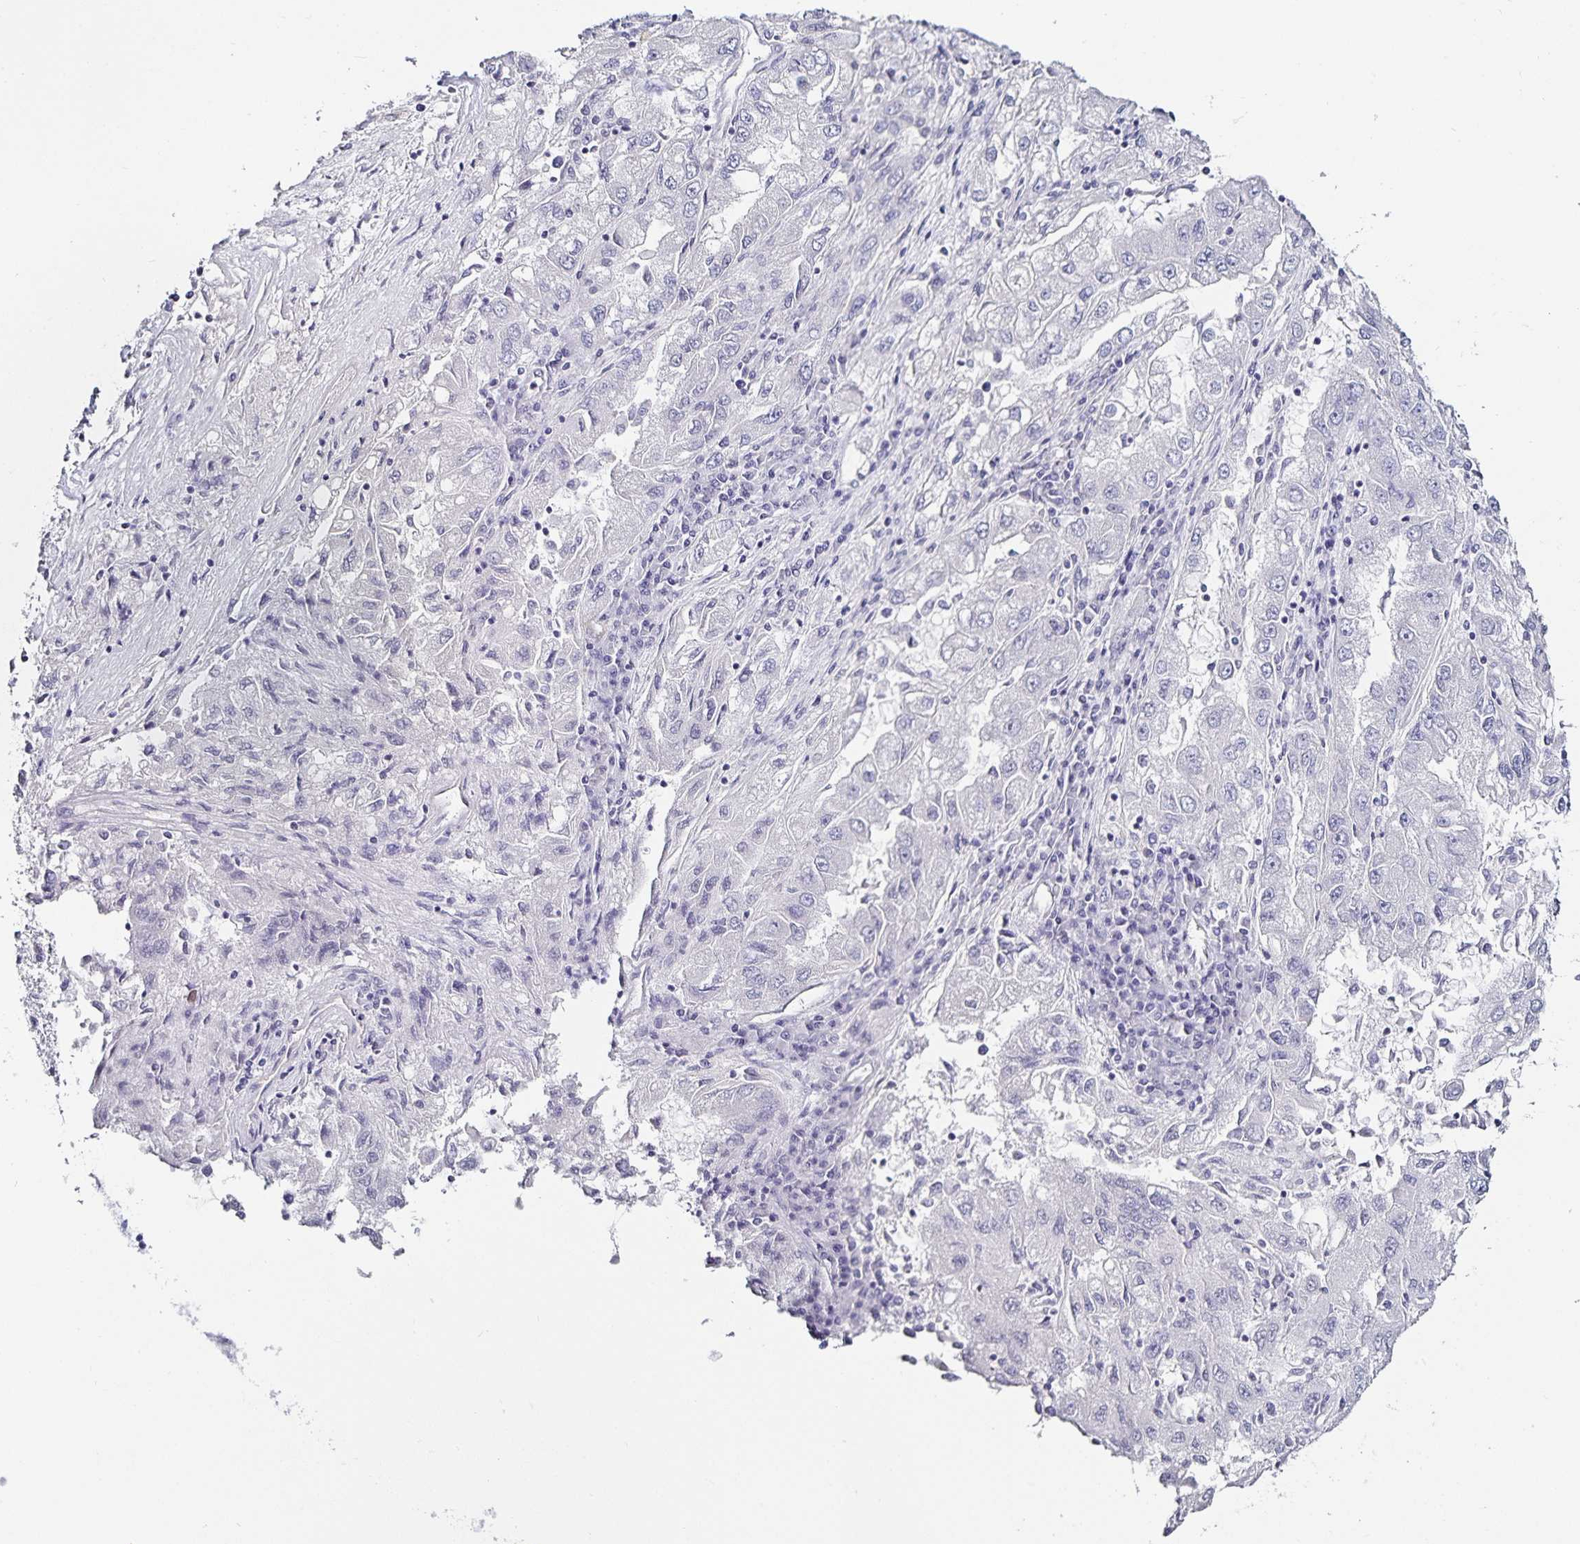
{"staining": {"intensity": "negative", "quantity": "none", "location": "none"}, "tissue": "lung cancer", "cell_type": "Tumor cells", "image_type": "cancer", "snomed": [{"axis": "morphology", "description": "Adenocarcinoma, NOS"}, {"axis": "morphology", "description": "Adenocarcinoma primary or metastatic"}, {"axis": "topography", "description": "Lung"}], "caption": "High power microscopy micrograph of an IHC photomicrograph of lung cancer (adenocarcinoma), revealing no significant staining in tumor cells.", "gene": "TSPAN7", "patient": {"sex": "male", "age": 74}}